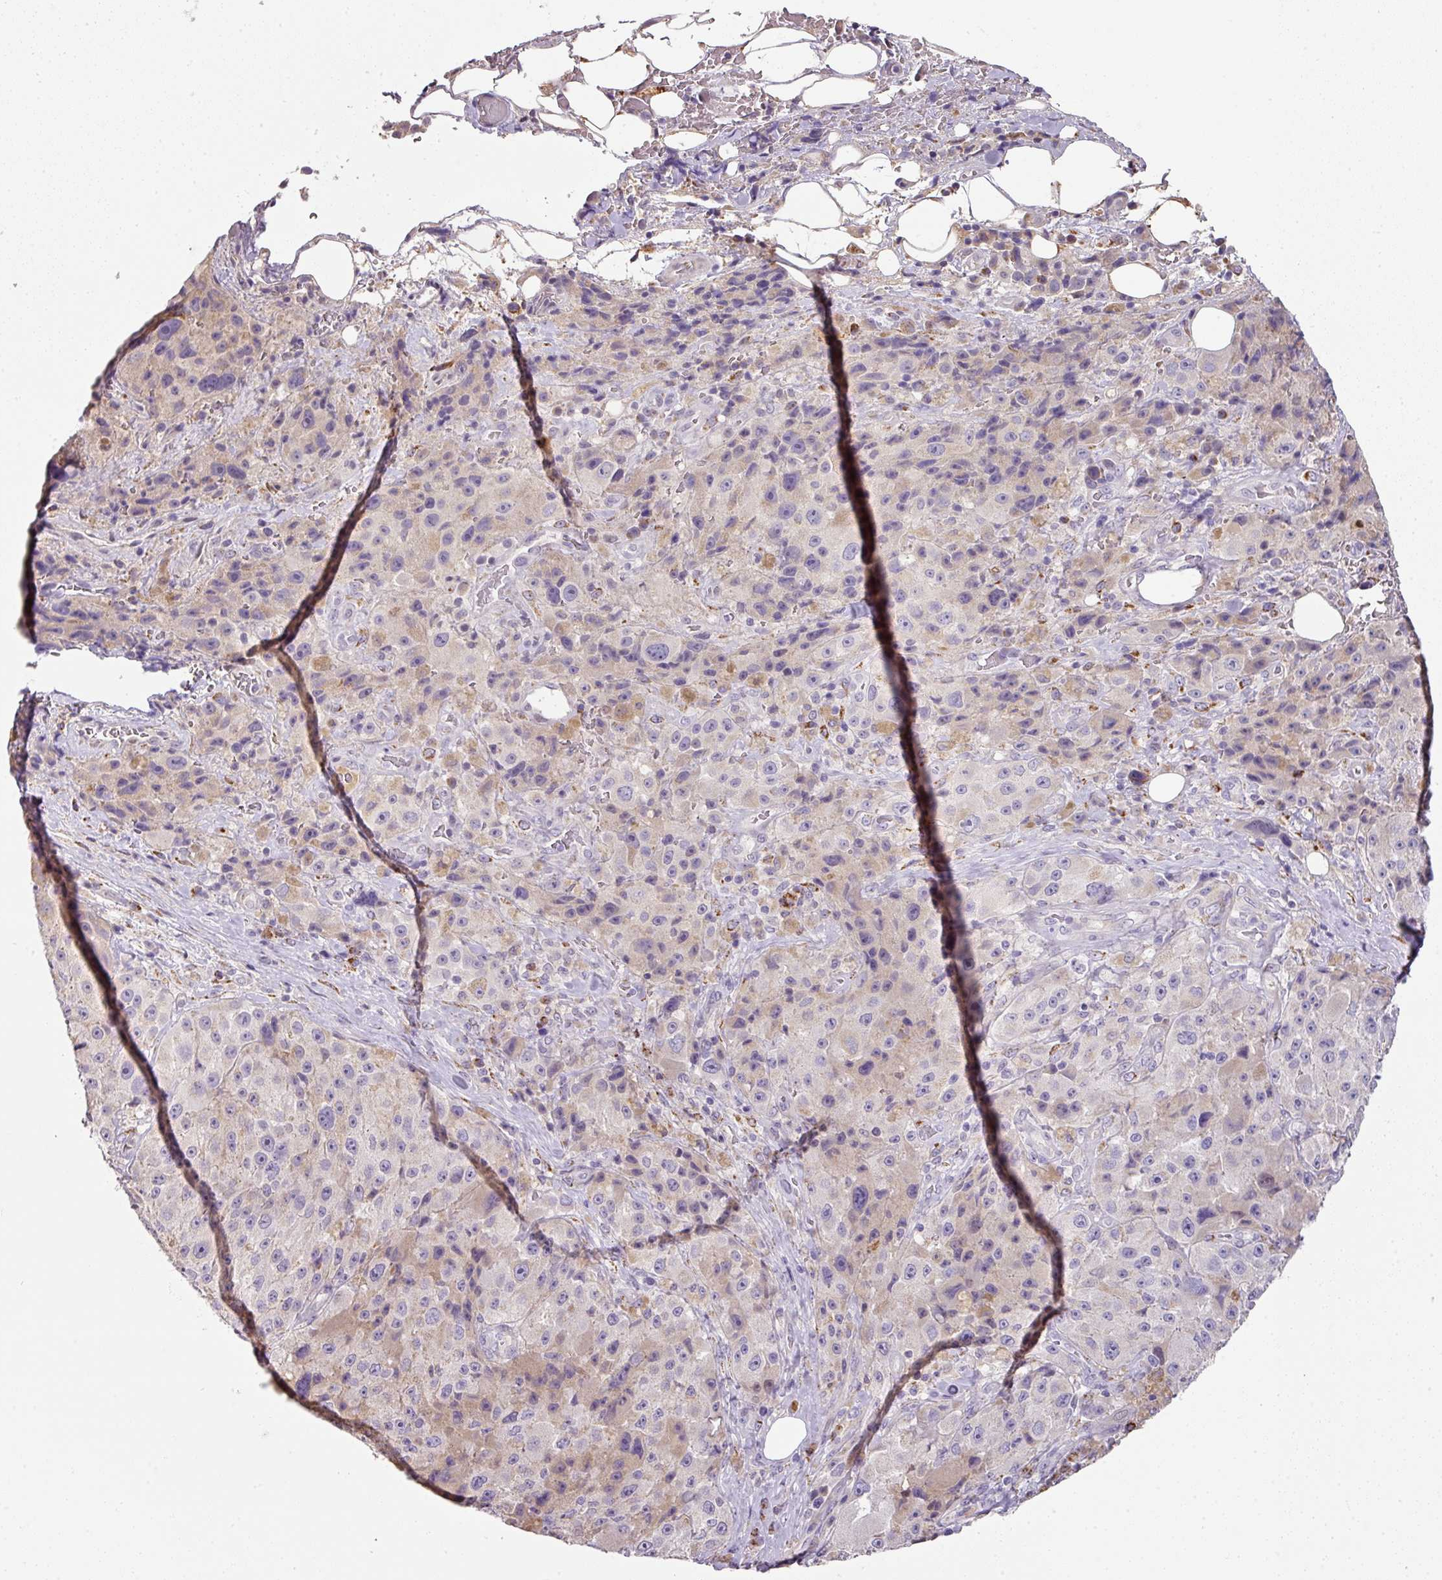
{"staining": {"intensity": "negative", "quantity": "none", "location": "none"}, "tissue": "melanoma", "cell_type": "Tumor cells", "image_type": "cancer", "snomed": [{"axis": "morphology", "description": "Malignant melanoma, Metastatic site"}, {"axis": "topography", "description": "Lymph node"}], "caption": "Immunohistochemistry (IHC) photomicrograph of neoplastic tissue: malignant melanoma (metastatic site) stained with DAB (3,3'-diaminobenzidine) shows no significant protein positivity in tumor cells.", "gene": "CCZ1", "patient": {"sex": "male", "age": 62}}